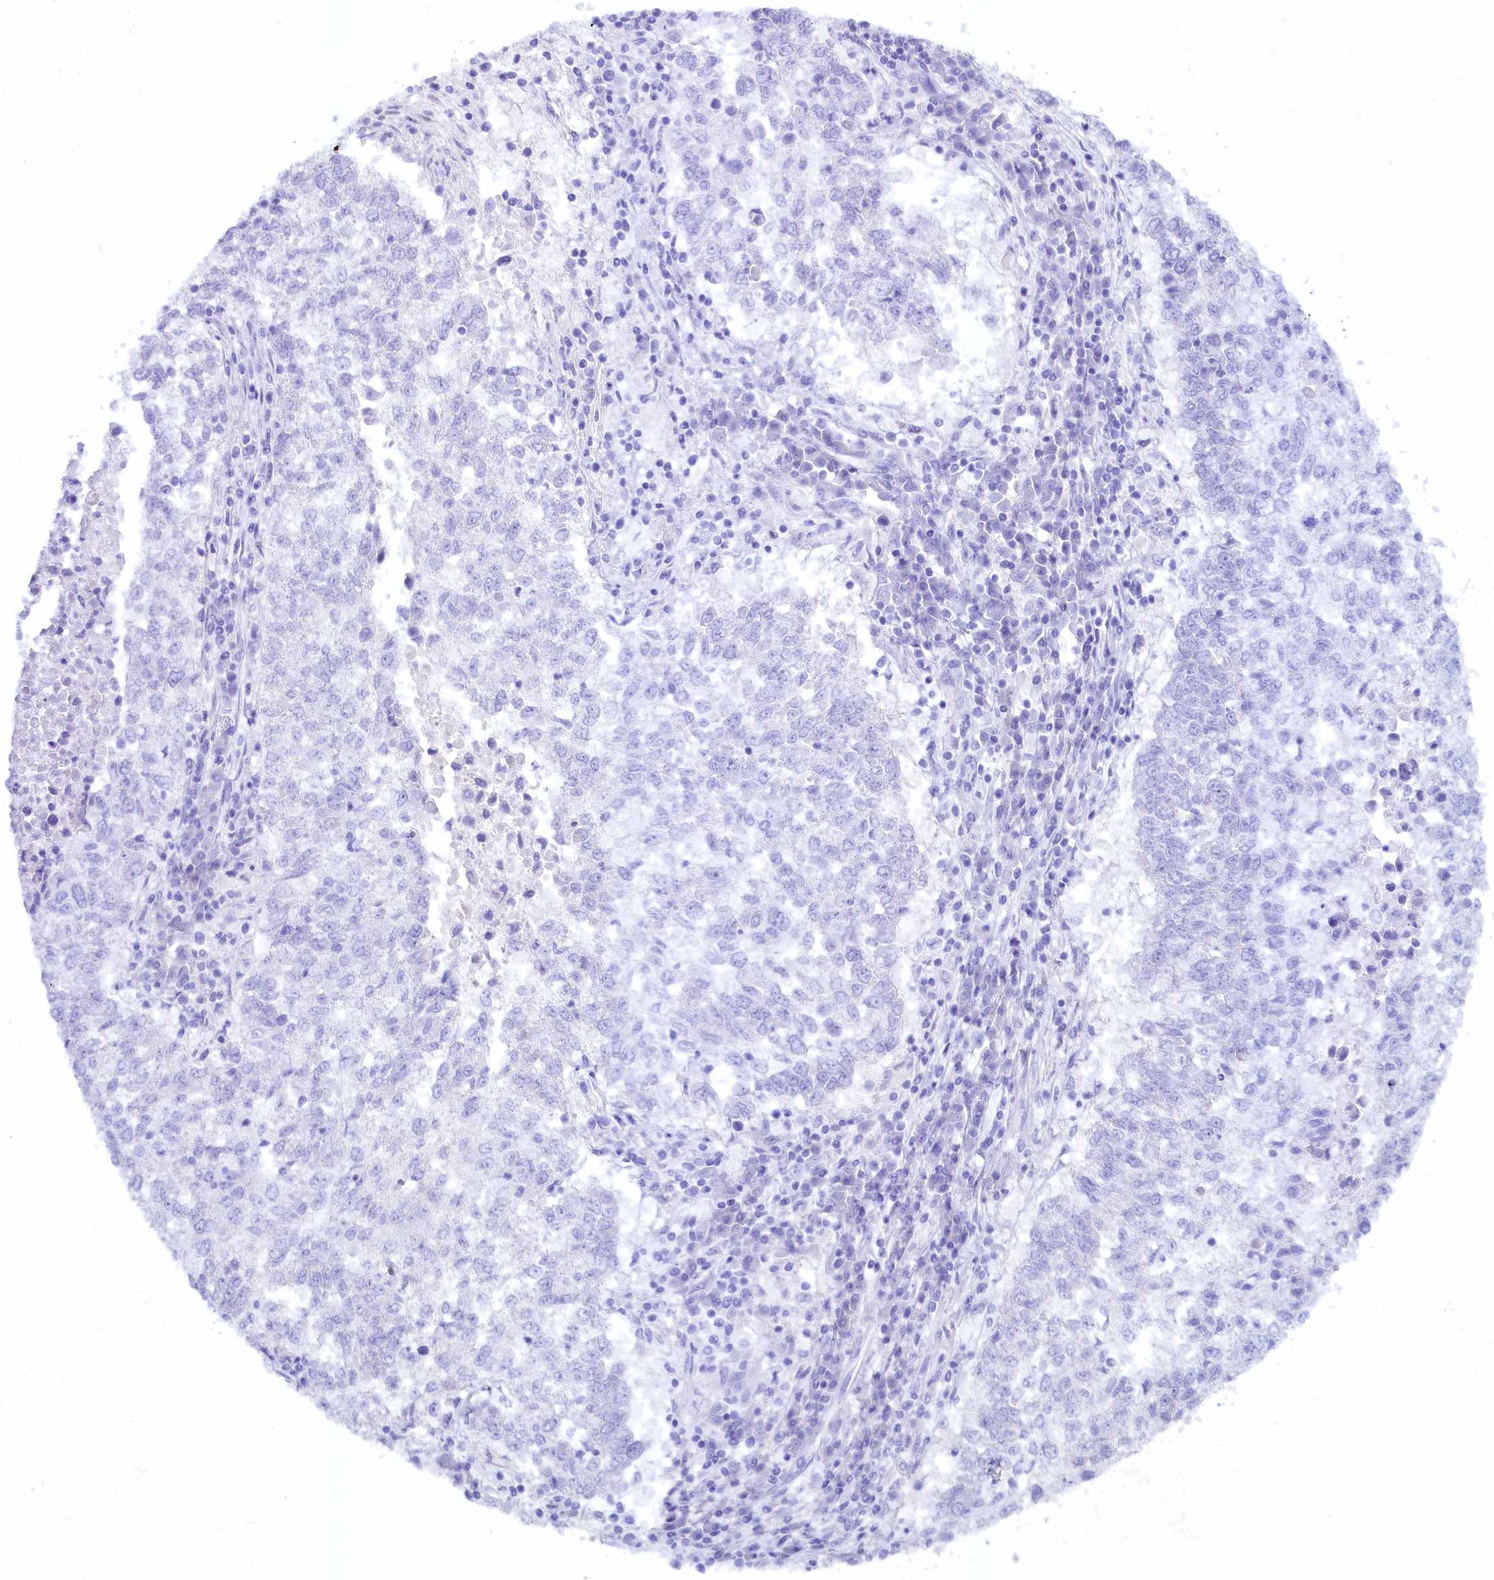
{"staining": {"intensity": "negative", "quantity": "none", "location": "none"}, "tissue": "lung cancer", "cell_type": "Tumor cells", "image_type": "cancer", "snomed": [{"axis": "morphology", "description": "Squamous cell carcinoma, NOS"}, {"axis": "topography", "description": "Lung"}], "caption": "Lung cancer (squamous cell carcinoma) stained for a protein using immunohistochemistry reveals no positivity tumor cells.", "gene": "SFSWAP", "patient": {"sex": "male", "age": 73}}